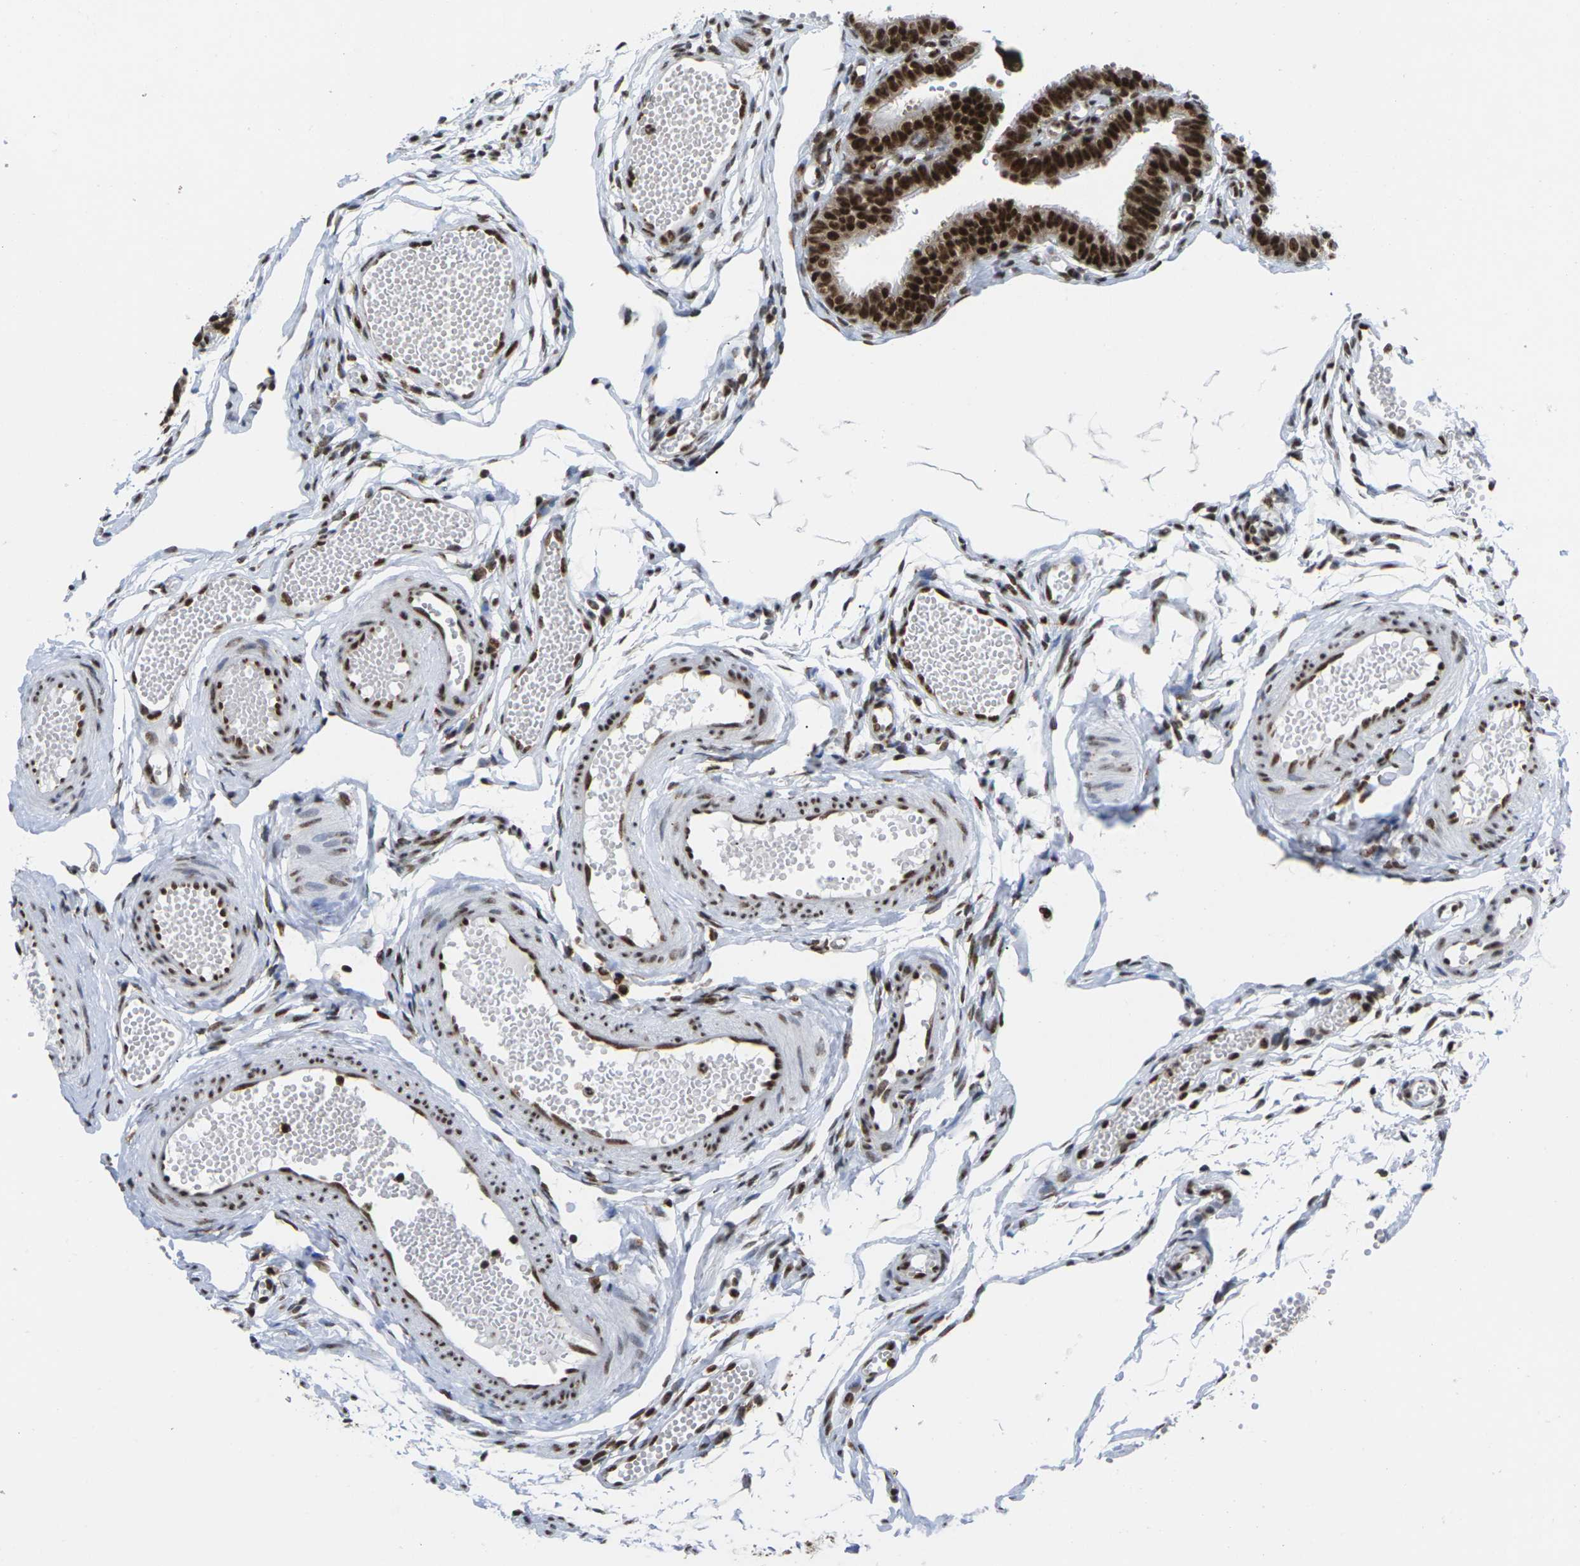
{"staining": {"intensity": "strong", "quantity": ">75%", "location": "cytoplasmic/membranous,nuclear"}, "tissue": "fallopian tube", "cell_type": "Glandular cells", "image_type": "normal", "snomed": [{"axis": "morphology", "description": "Normal tissue, NOS"}, {"axis": "topography", "description": "Fallopian tube"}, {"axis": "topography", "description": "Placenta"}], "caption": "Approximately >75% of glandular cells in unremarkable human fallopian tube show strong cytoplasmic/membranous,nuclear protein positivity as visualized by brown immunohistochemical staining.", "gene": "MAGOH", "patient": {"sex": "female", "age": 34}}